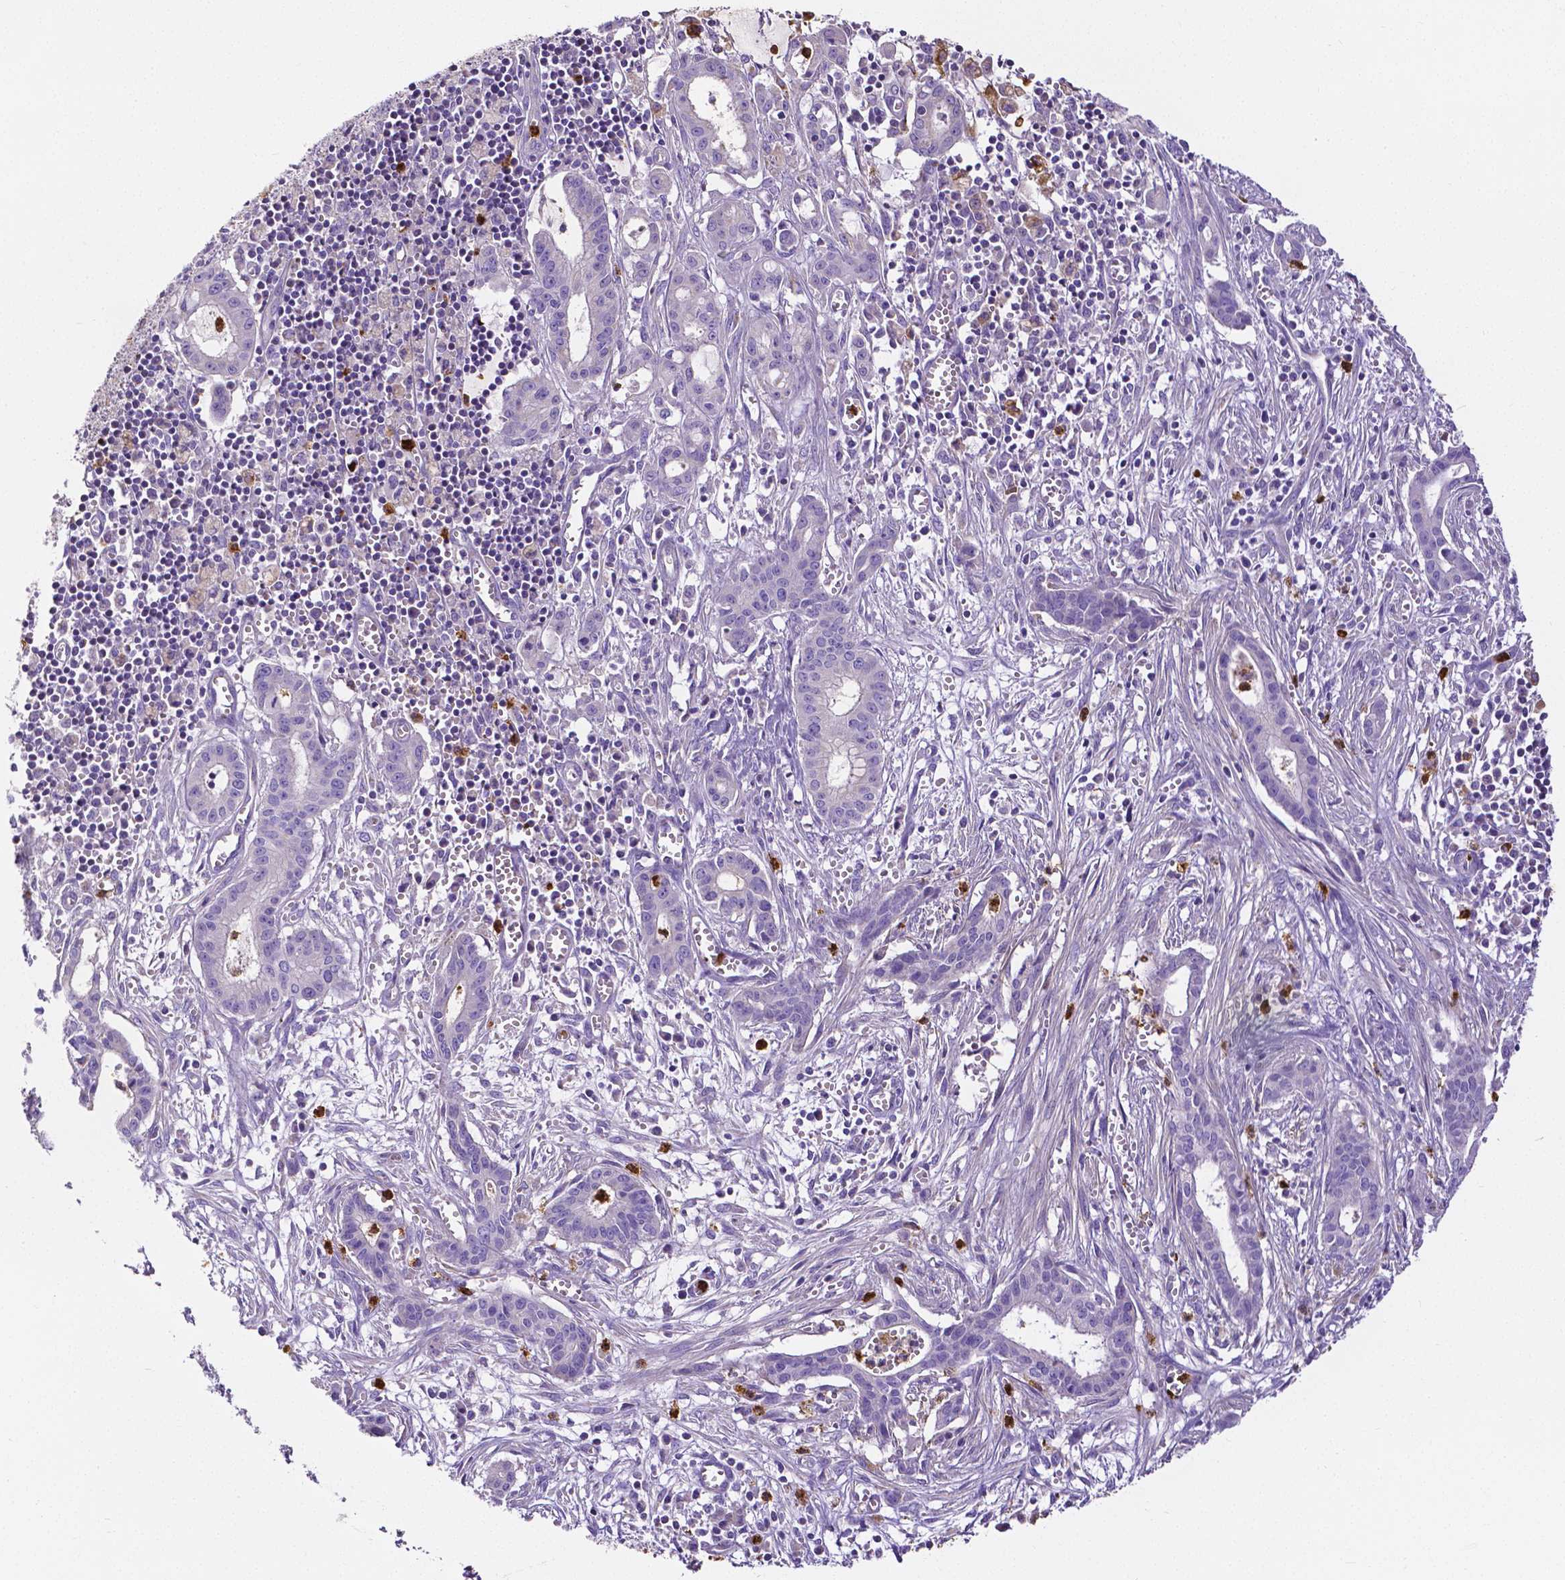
{"staining": {"intensity": "negative", "quantity": "none", "location": "none"}, "tissue": "pancreatic cancer", "cell_type": "Tumor cells", "image_type": "cancer", "snomed": [{"axis": "morphology", "description": "Adenocarcinoma, NOS"}, {"axis": "topography", "description": "Pancreas"}], "caption": "This is an IHC image of pancreatic cancer. There is no positivity in tumor cells.", "gene": "MMP9", "patient": {"sex": "male", "age": 48}}